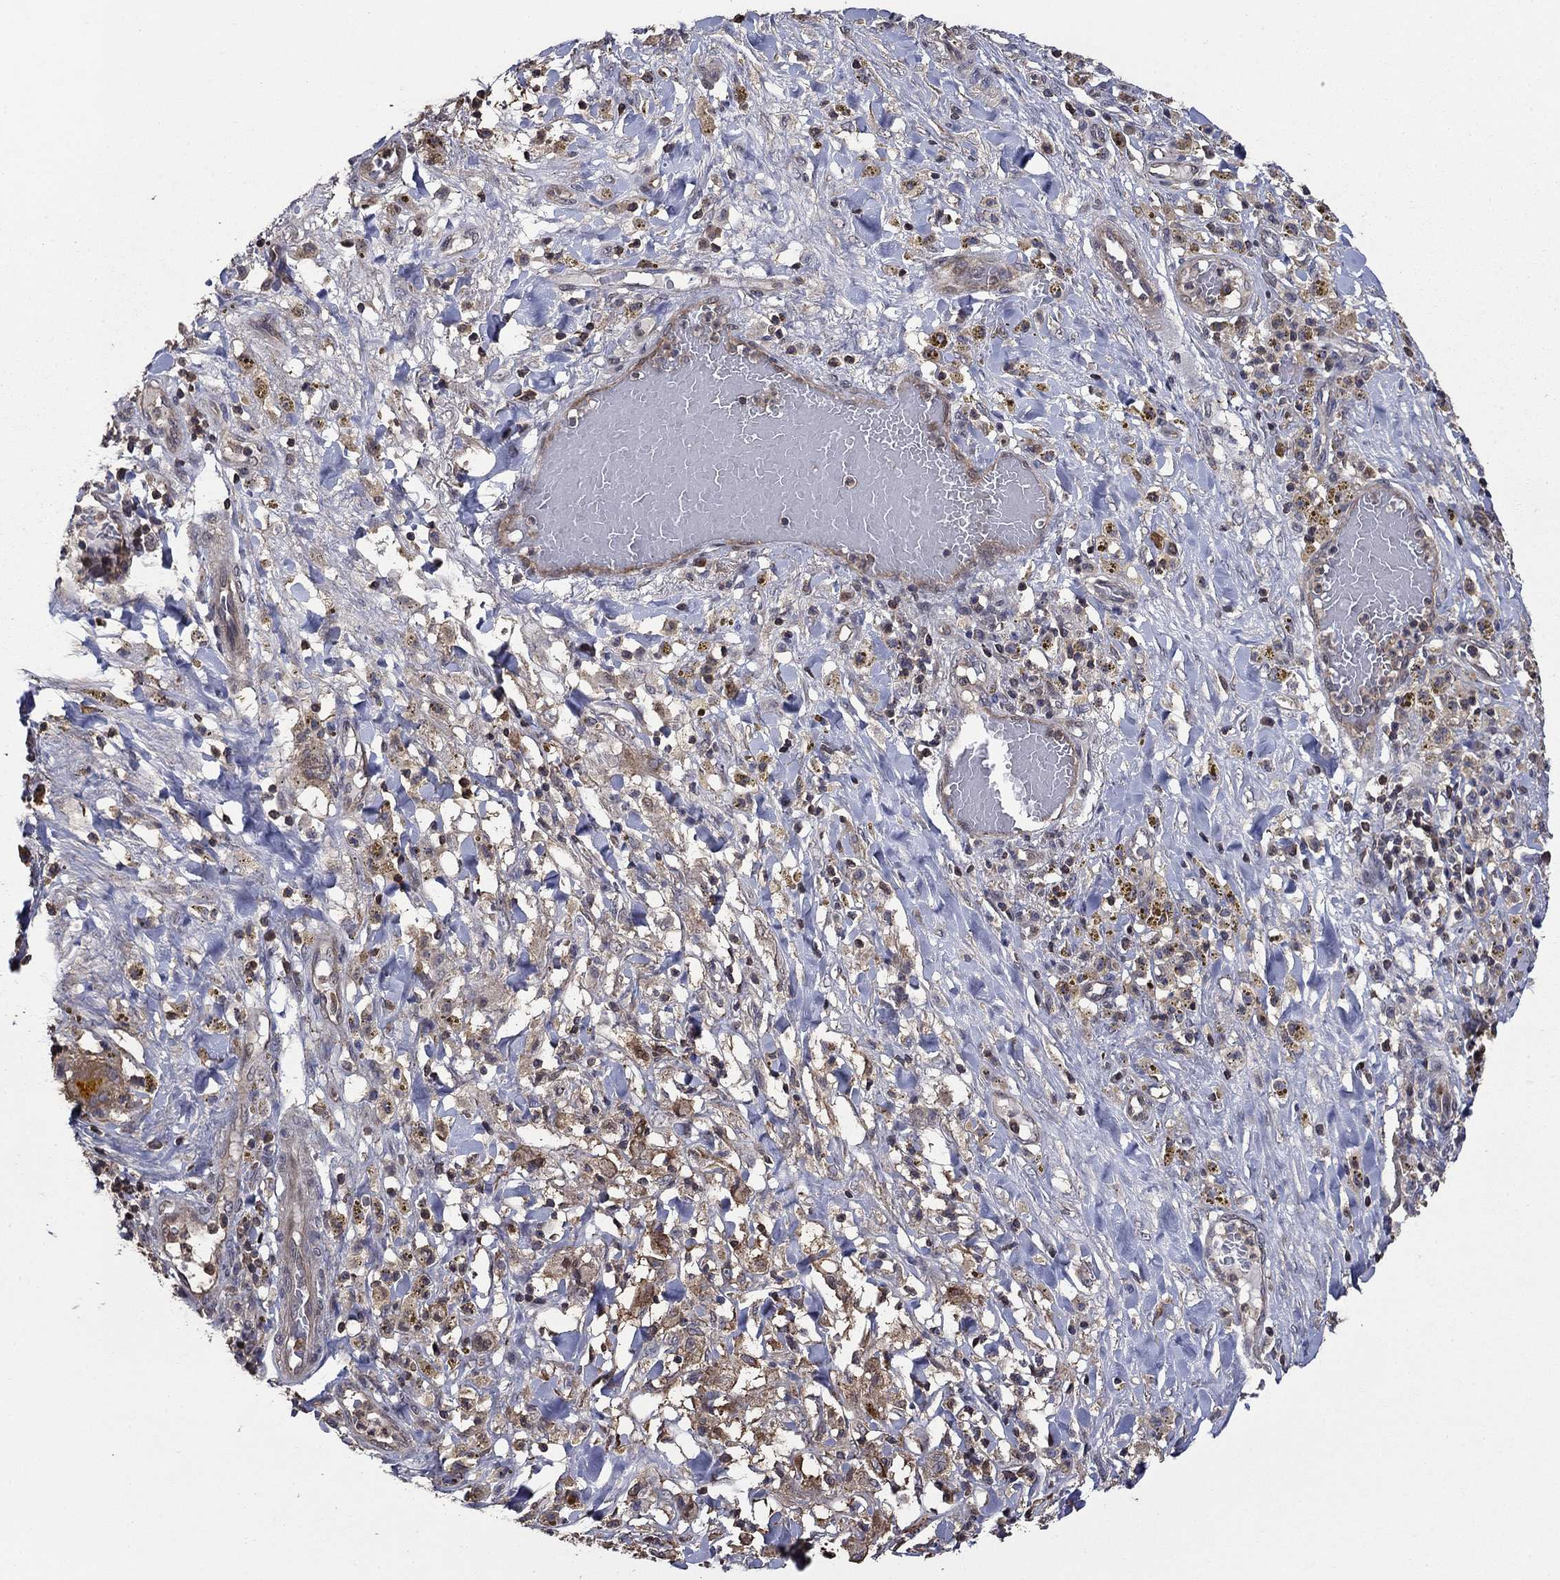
{"staining": {"intensity": "weak", "quantity": "25%-75%", "location": "cytoplasmic/membranous"}, "tissue": "melanoma", "cell_type": "Tumor cells", "image_type": "cancer", "snomed": [{"axis": "morphology", "description": "Malignant melanoma, NOS"}, {"axis": "topography", "description": "Skin"}], "caption": "Melanoma tissue demonstrates weak cytoplasmic/membranous staining in about 25%-75% of tumor cells, visualized by immunohistochemistry. The protein is stained brown, and the nuclei are stained in blue (DAB (3,3'-diaminobenzidine) IHC with brightfield microscopy, high magnification).", "gene": "DVL1", "patient": {"sex": "female", "age": 91}}